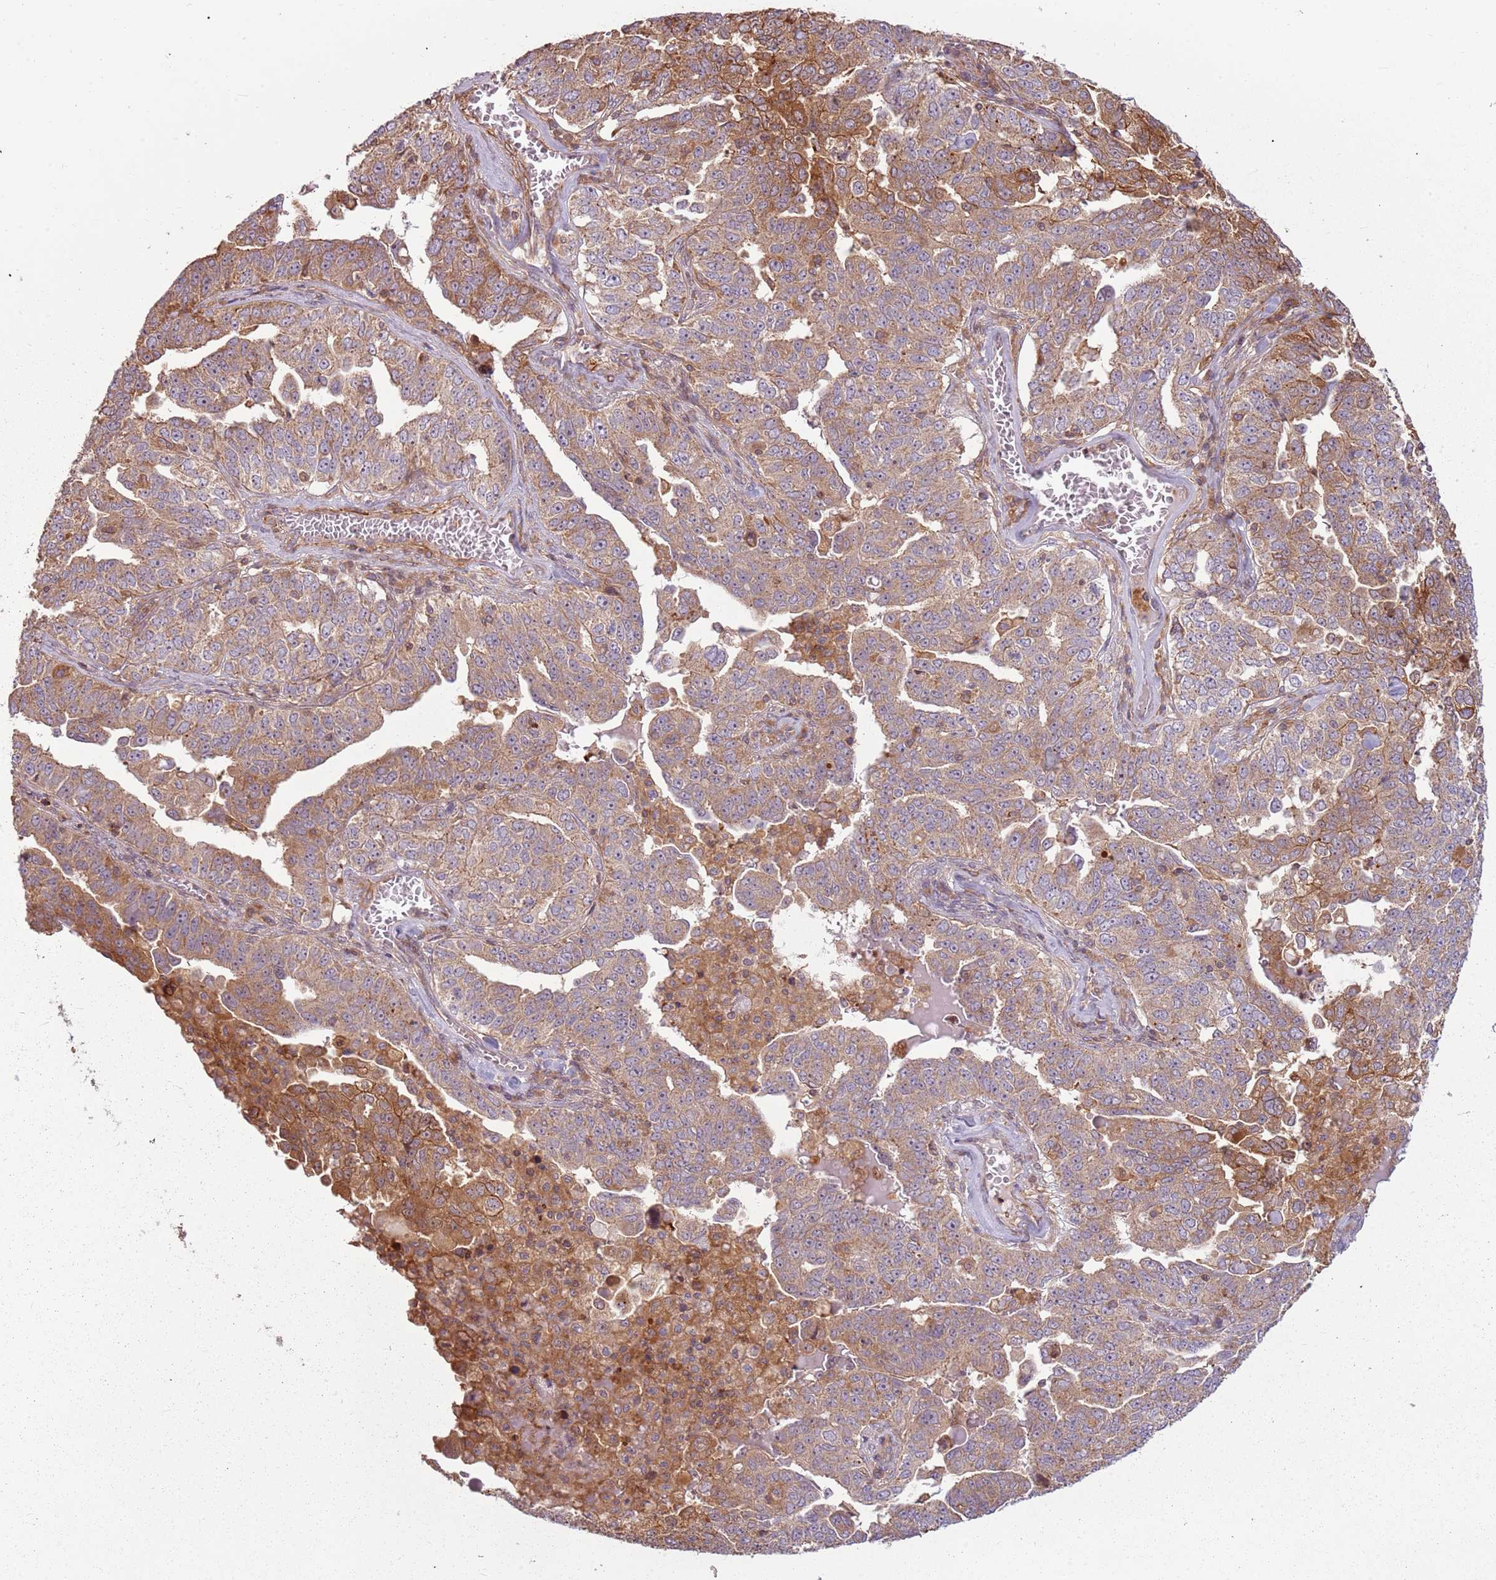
{"staining": {"intensity": "moderate", "quantity": ">75%", "location": "cytoplasmic/membranous"}, "tissue": "ovarian cancer", "cell_type": "Tumor cells", "image_type": "cancer", "snomed": [{"axis": "morphology", "description": "Carcinoma, endometroid"}, {"axis": "topography", "description": "Ovary"}], "caption": "This is an image of immunohistochemistry (IHC) staining of endometroid carcinoma (ovarian), which shows moderate staining in the cytoplasmic/membranous of tumor cells.", "gene": "RPL21", "patient": {"sex": "female", "age": 62}}